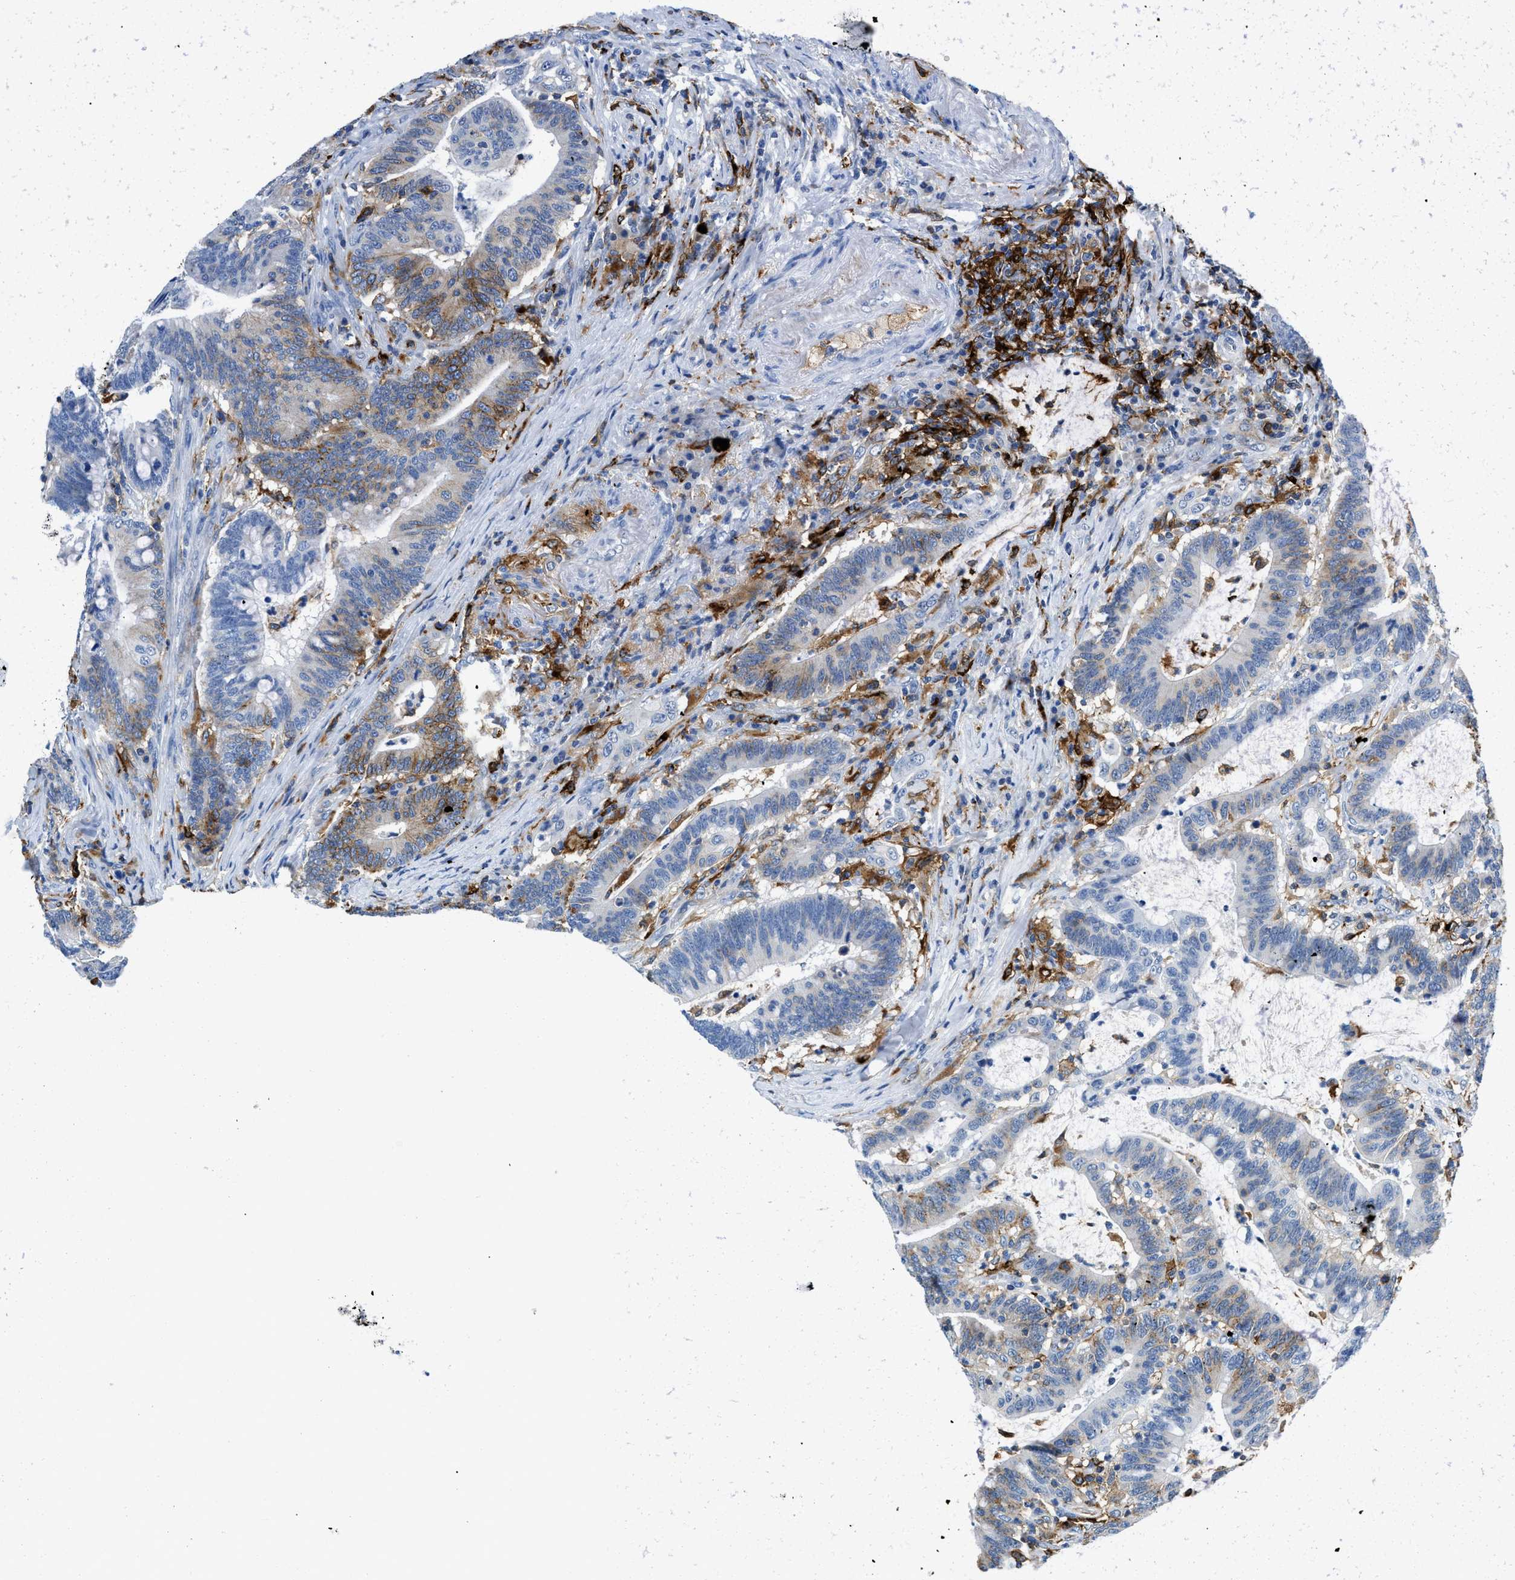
{"staining": {"intensity": "moderate", "quantity": "<25%", "location": "cytoplasmic/membranous"}, "tissue": "colorectal cancer", "cell_type": "Tumor cells", "image_type": "cancer", "snomed": [{"axis": "morphology", "description": "Normal tissue, NOS"}, {"axis": "morphology", "description": "Adenocarcinoma, NOS"}, {"axis": "topography", "description": "Colon"}], "caption": "A micrograph showing moderate cytoplasmic/membranous positivity in about <25% of tumor cells in colorectal cancer (adenocarcinoma), as visualized by brown immunohistochemical staining.", "gene": "CD226", "patient": {"sex": "female", "age": 66}}